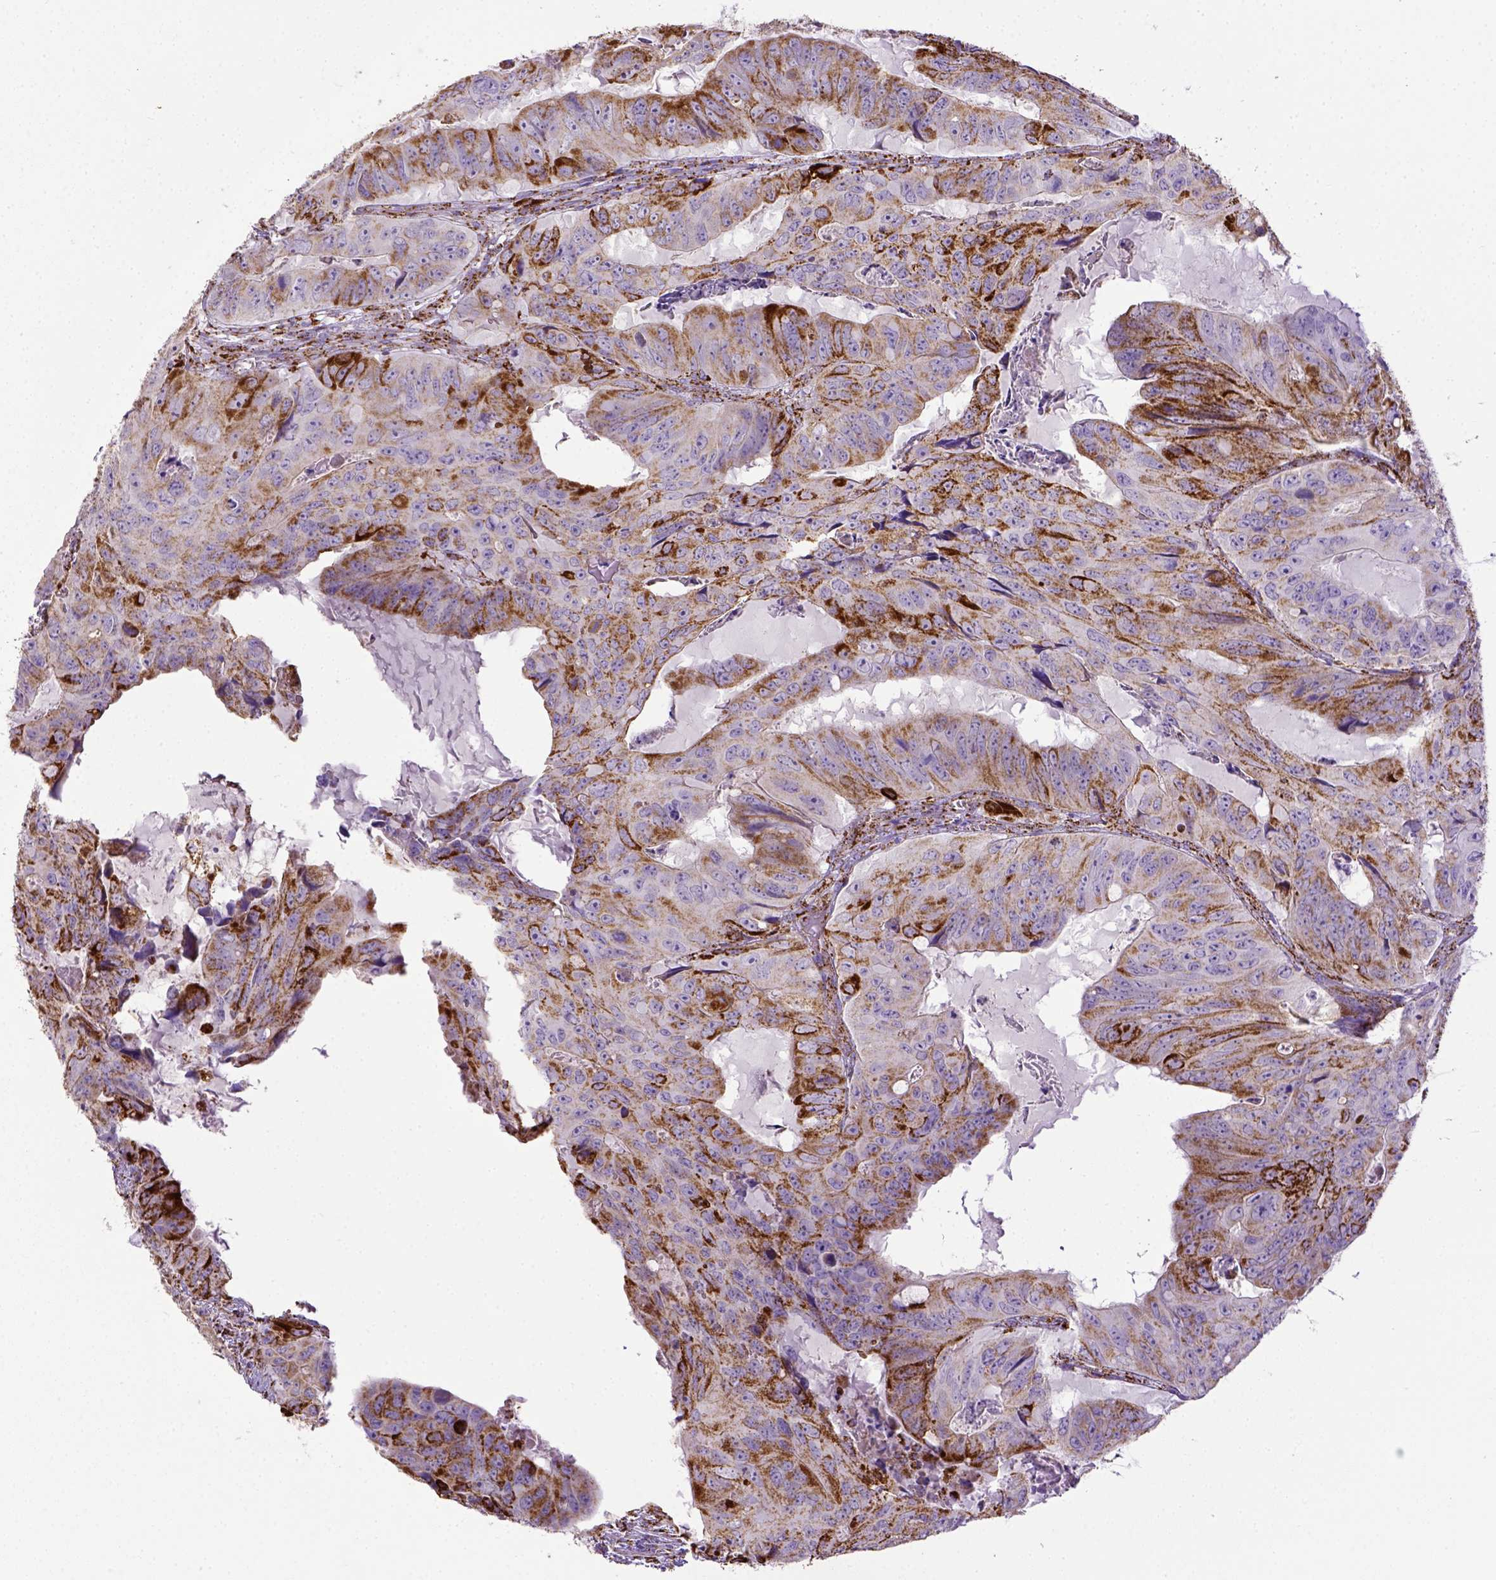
{"staining": {"intensity": "moderate", "quantity": ">75%", "location": "cytoplasmic/membranous"}, "tissue": "colorectal cancer", "cell_type": "Tumor cells", "image_type": "cancer", "snomed": [{"axis": "morphology", "description": "Adenocarcinoma, NOS"}, {"axis": "topography", "description": "Colon"}], "caption": "Immunohistochemical staining of human colorectal cancer shows medium levels of moderate cytoplasmic/membranous protein positivity in approximately >75% of tumor cells.", "gene": "MT-CO1", "patient": {"sex": "male", "age": 79}}